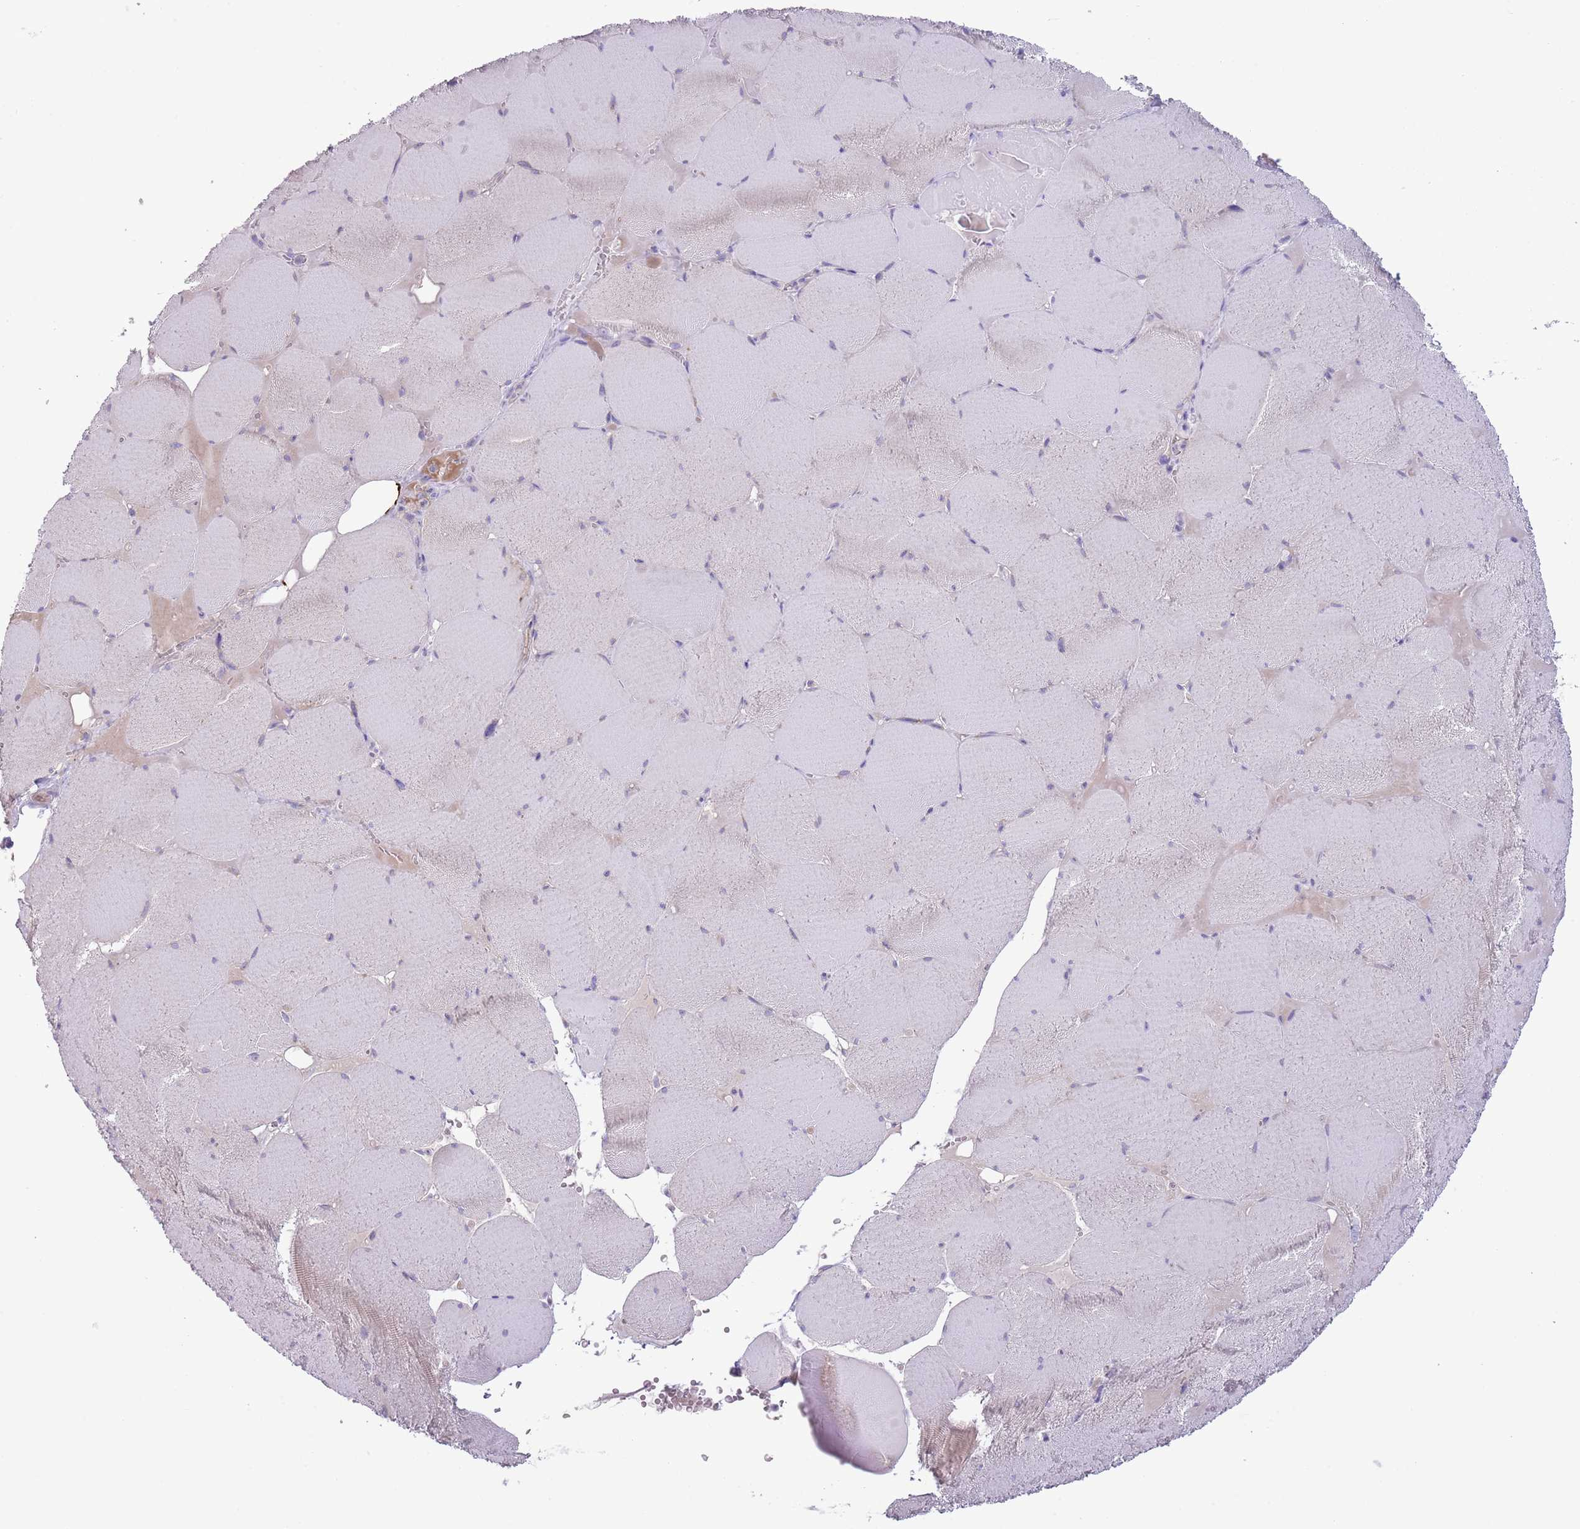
{"staining": {"intensity": "negative", "quantity": "none", "location": "none"}, "tissue": "skeletal muscle", "cell_type": "Myocytes", "image_type": "normal", "snomed": [{"axis": "morphology", "description": "Normal tissue, NOS"}, {"axis": "topography", "description": "Skeletal muscle"}, {"axis": "topography", "description": "Head-Neck"}], "caption": "Immunohistochemical staining of benign skeletal muscle shows no significant expression in myocytes. (Brightfield microscopy of DAB immunohistochemistry at high magnification).", "gene": "CFH", "patient": {"sex": "male", "age": 66}}